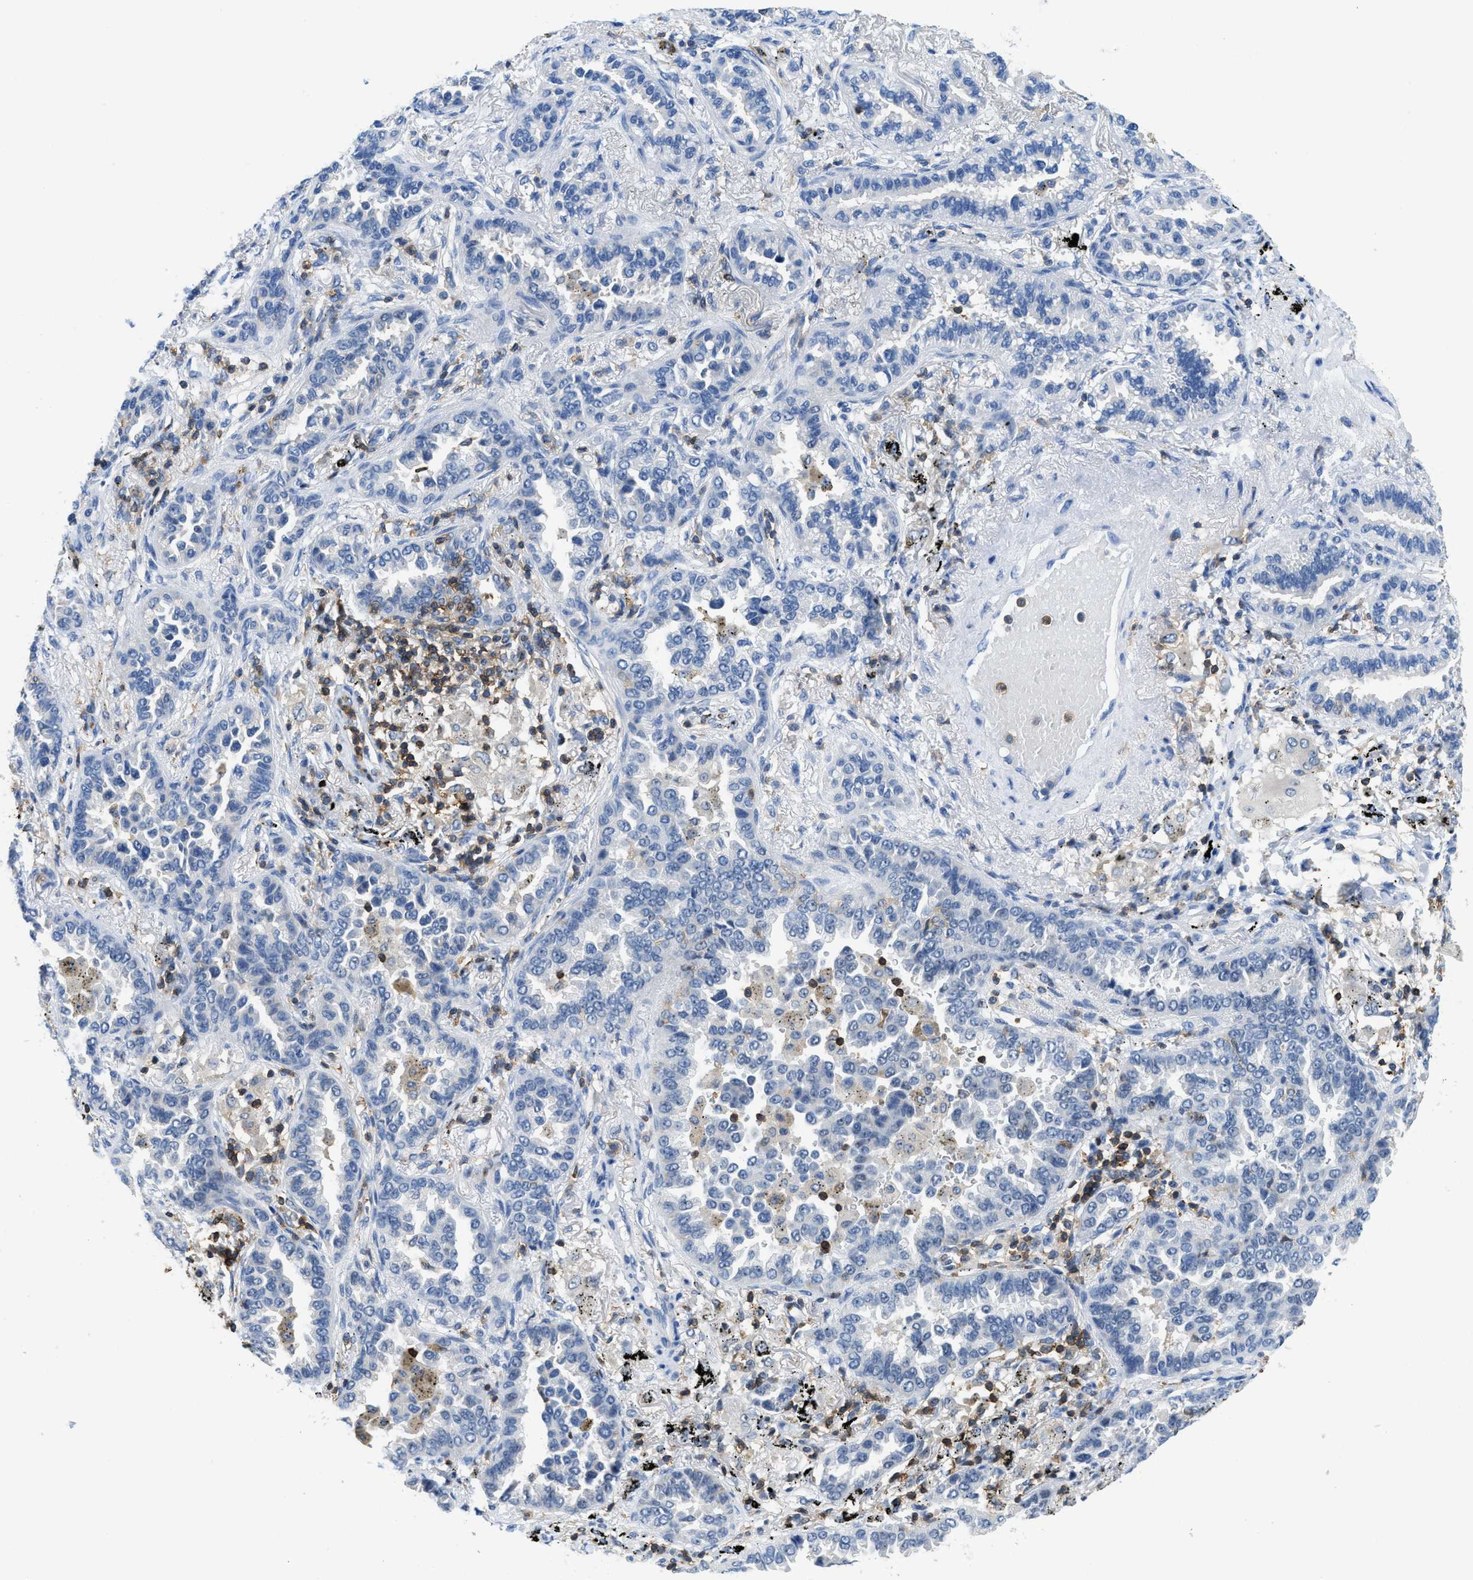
{"staining": {"intensity": "negative", "quantity": "none", "location": "none"}, "tissue": "lung cancer", "cell_type": "Tumor cells", "image_type": "cancer", "snomed": [{"axis": "morphology", "description": "Normal tissue, NOS"}, {"axis": "morphology", "description": "Adenocarcinoma, NOS"}, {"axis": "topography", "description": "Lung"}], "caption": "This is an immunohistochemistry (IHC) photomicrograph of human adenocarcinoma (lung). There is no expression in tumor cells.", "gene": "FAM151A", "patient": {"sex": "male", "age": 59}}